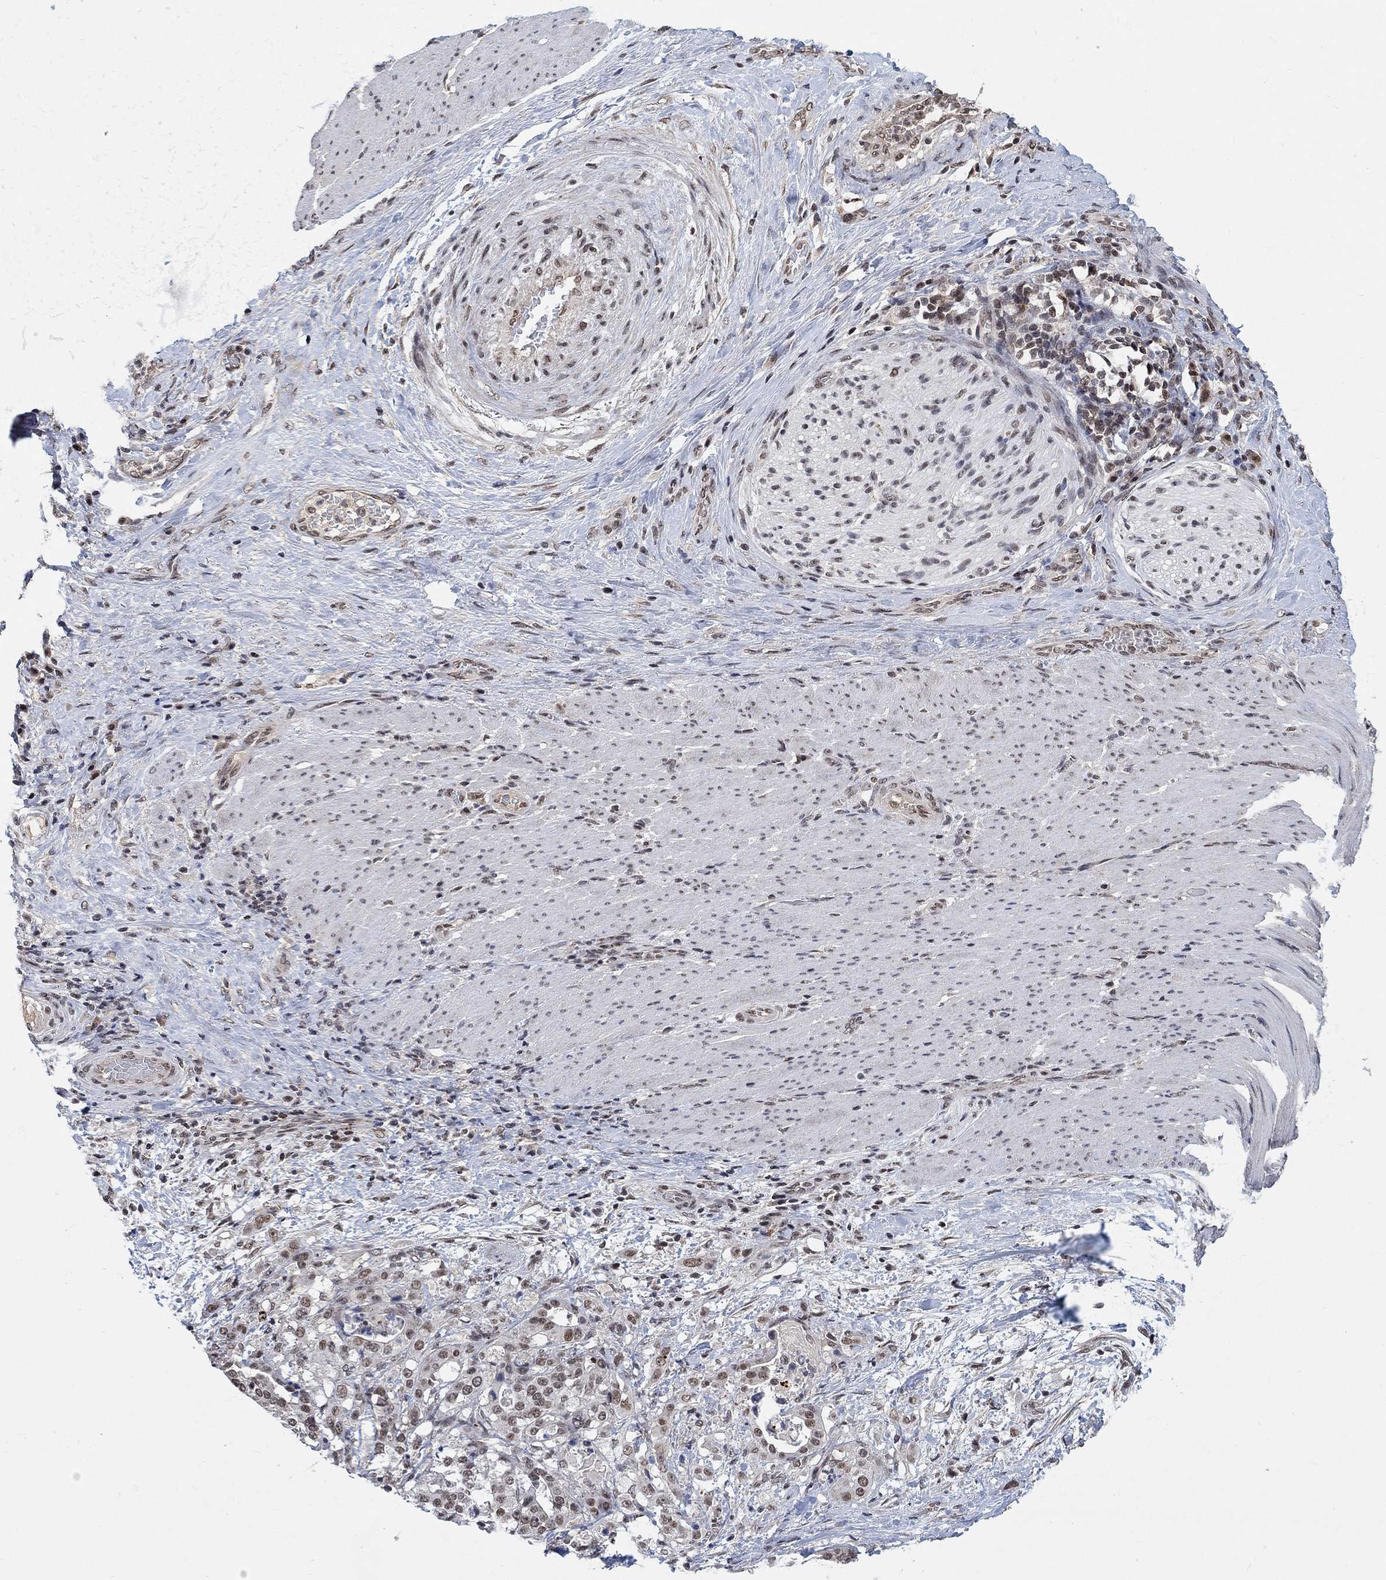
{"staining": {"intensity": "moderate", "quantity": "25%-75%", "location": "nuclear"}, "tissue": "stomach cancer", "cell_type": "Tumor cells", "image_type": "cancer", "snomed": [{"axis": "morphology", "description": "Adenocarcinoma, NOS"}, {"axis": "topography", "description": "Stomach"}], "caption": "Immunohistochemical staining of human adenocarcinoma (stomach) reveals medium levels of moderate nuclear protein staining in about 25%-75% of tumor cells.", "gene": "THAP8", "patient": {"sex": "male", "age": 48}}